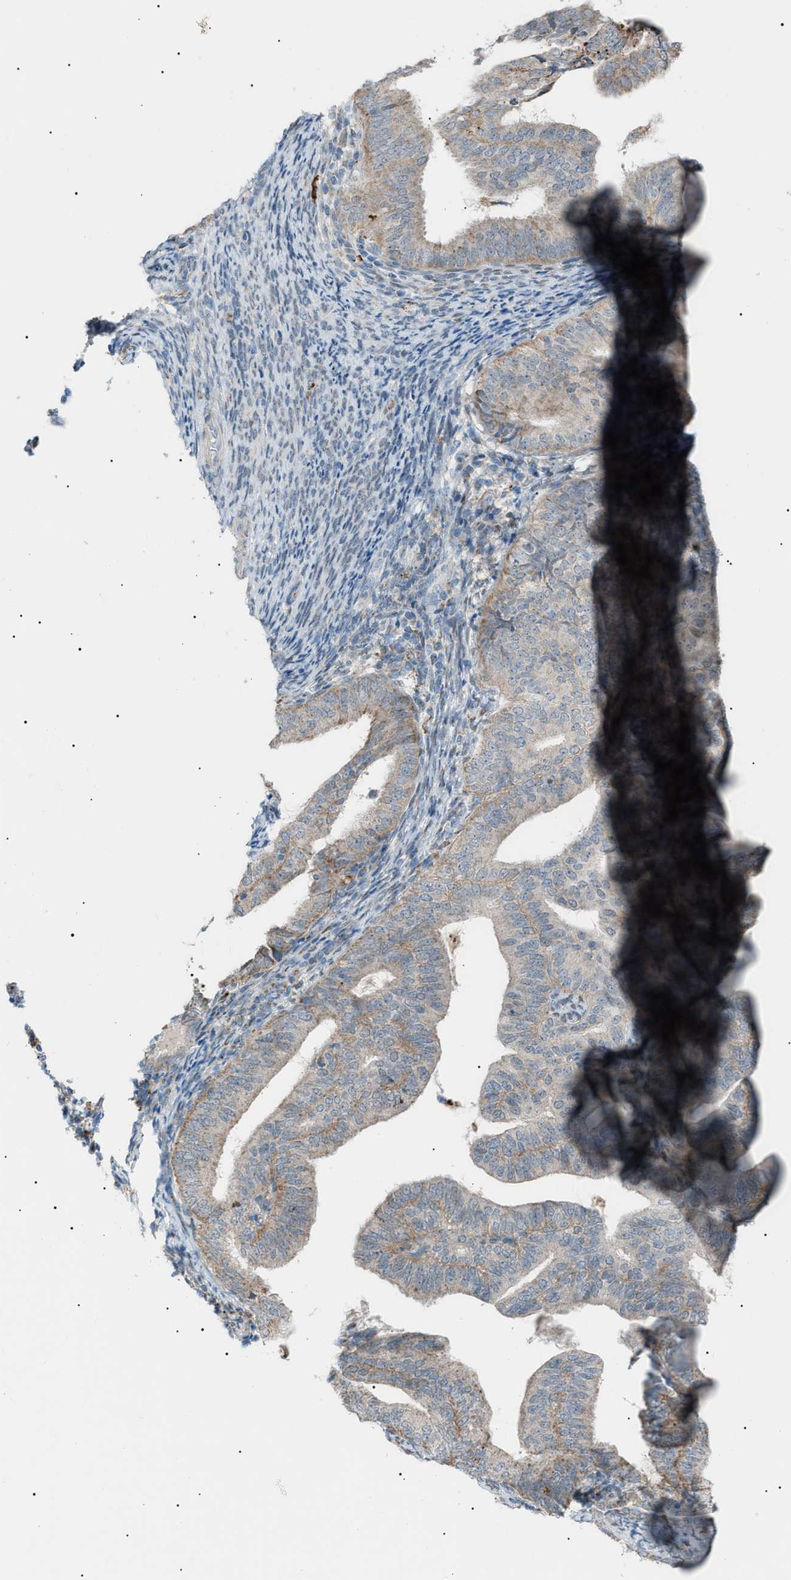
{"staining": {"intensity": "moderate", "quantity": ">75%", "location": "cytoplasmic/membranous"}, "tissue": "endometrial cancer", "cell_type": "Tumor cells", "image_type": "cancer", "snomed": [{"axis": "morphology", "description": "Adenocarcinoma, NOS"}, {"axis": "topography", "description": "Endometrium"}], "caption": "Endometrial adenocarcinoma tissue shows moderate cytoplasmic/membranous staining in about >75% of tumor cells, visualized by immunohistochemistry.", "gene": "ZNF516", "patient": {"sex": "female", "age": 58}}